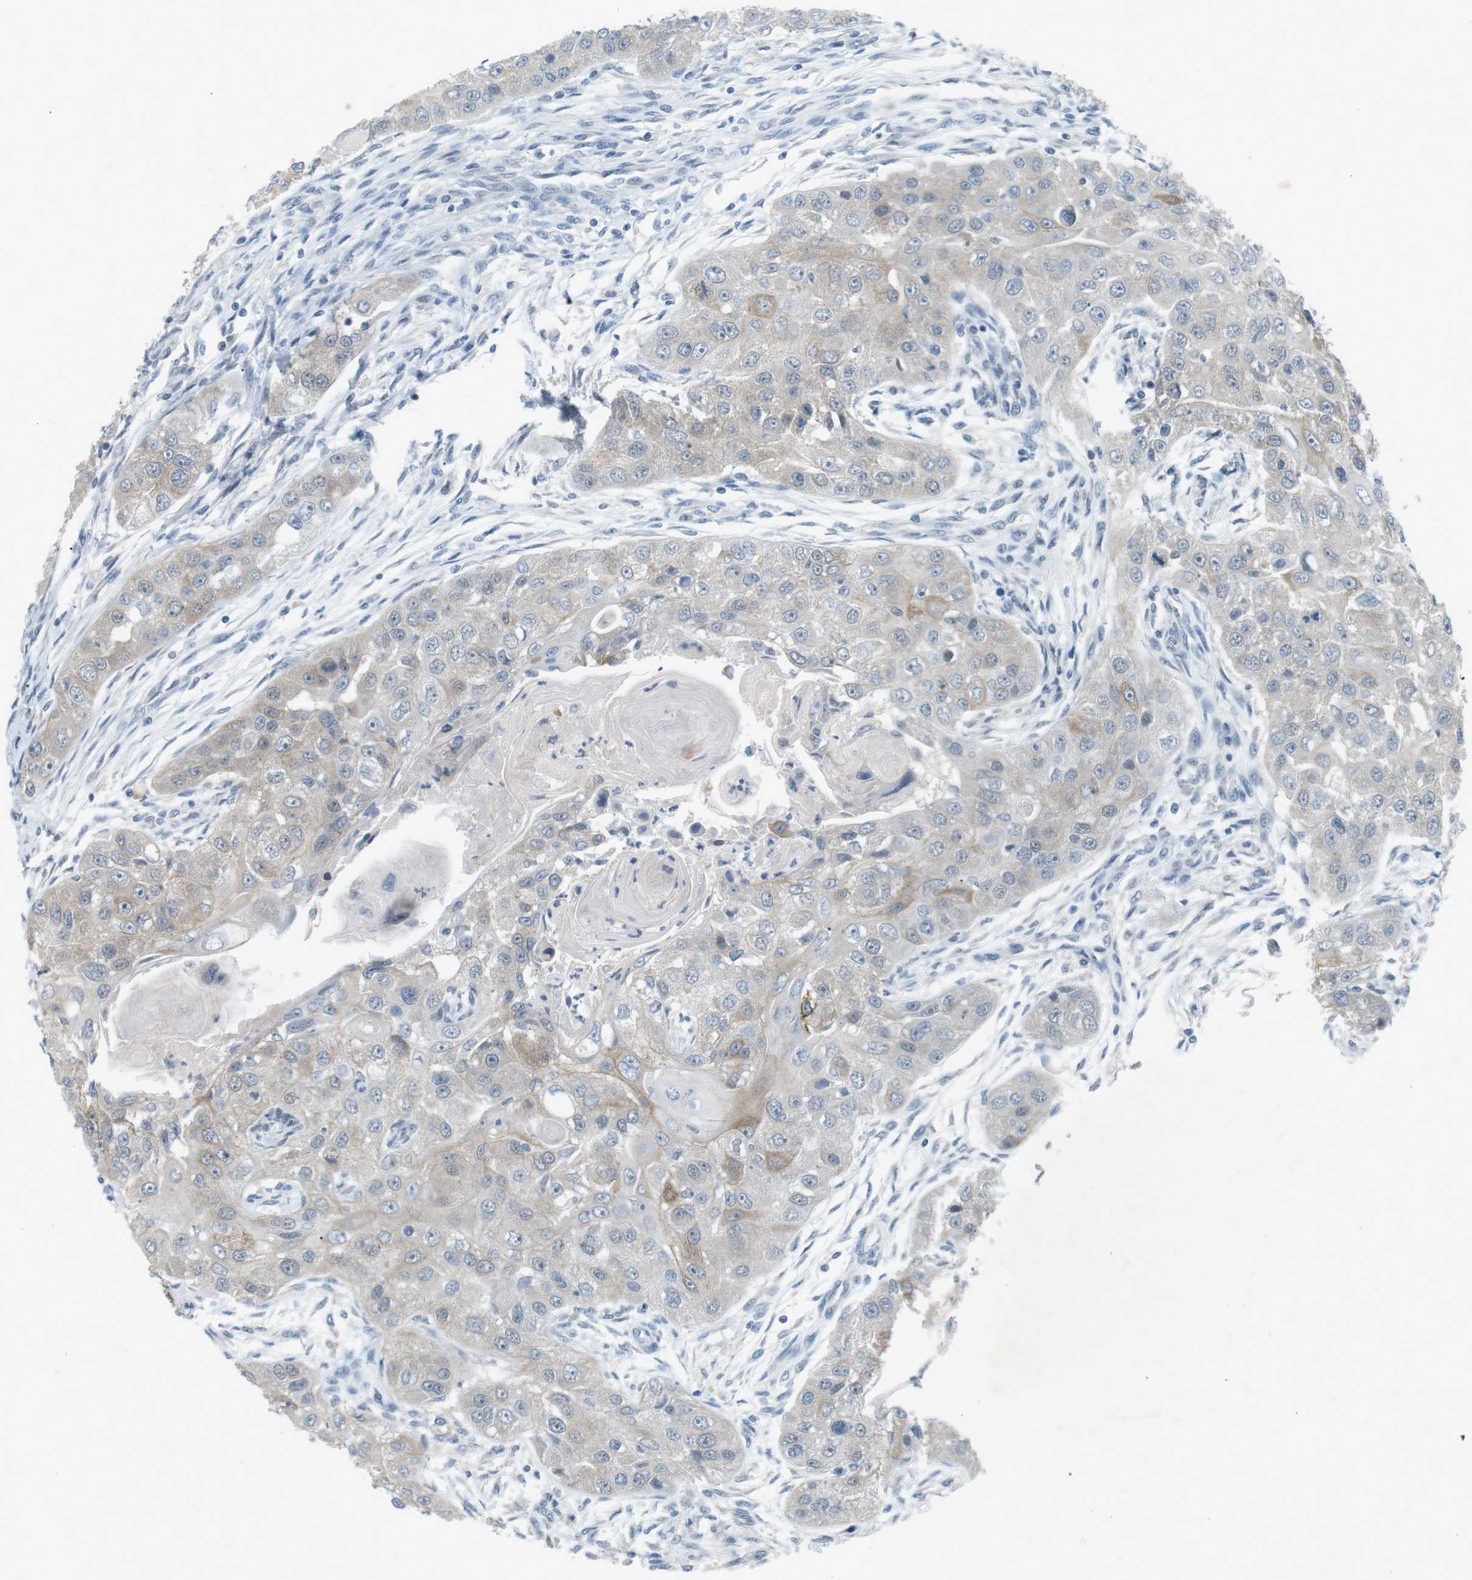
{"staining": {"intensity": "weak", "quantity": "<25%", "location": "cytoplasmic/membranous"}, "tissue": "head and neck cancer", "cell_type": "Tumor cells", "image_type": "cancer", "snomed": [{"axis": "morphology", "description": "Normal tissue, NOS"}, {"axis": "morphology", "description": "Squamous cell carcinoma, NOS"}, {"axis": "topography", "description": "Skeletal muscle"}, {"axis": "topography", "description": "Head-Neck"}], "caption": "Immunohistochemistry (IHC) of human head and neck squamous cell carcinoma reveals no expression in tumor cells.", "gene": "RTN3", "patient": {"sex": "male", "age": 51}}